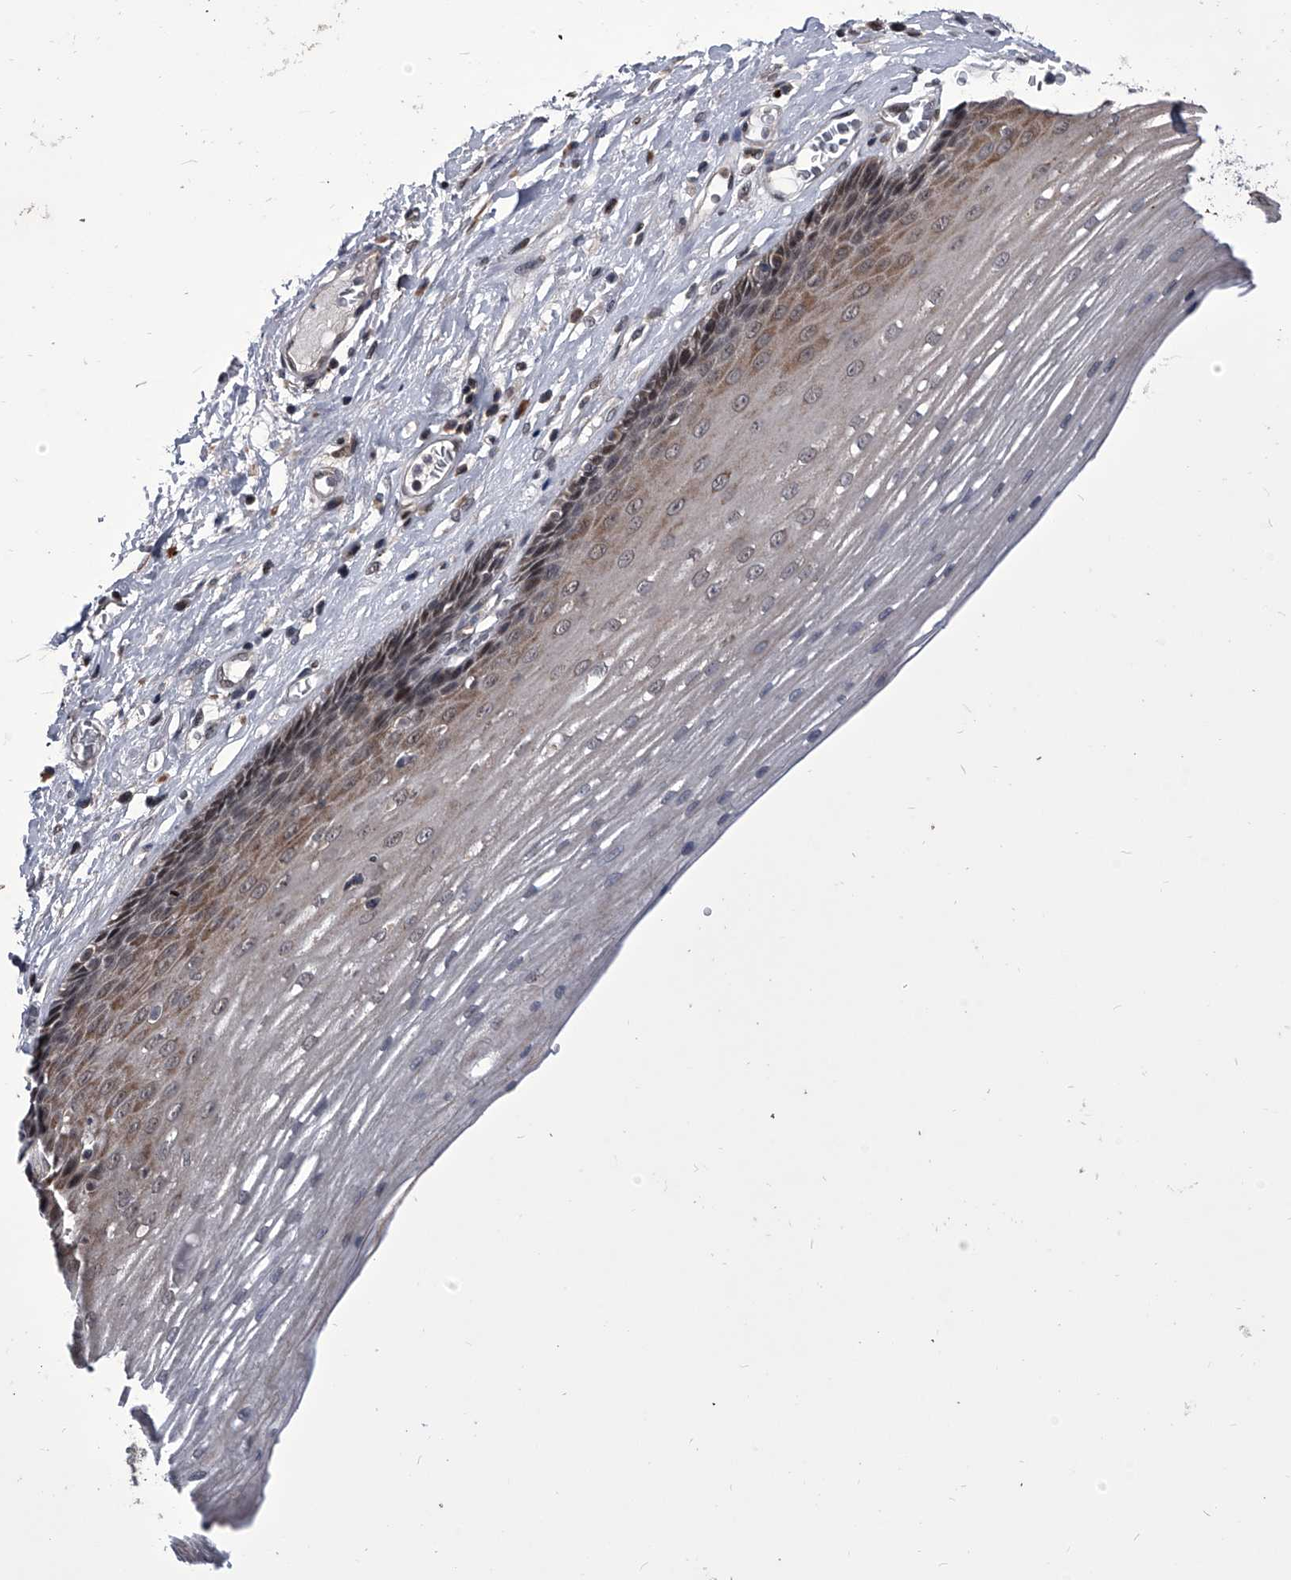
{"staining": {"intensity": "moderate", "quantity": "25%-75%", "location": "cytoplasmic/membranous,nuclear"}, "tissue": "esophagus", "cell_type": "Squamous epithelial cells", "image_type": "normal", "snomed": [{"axis": "morphology", "description": "Normal tissue, NOS"}, {"axis": "topography", "description": "Esophagus"}], "caption": "Esophagus stained with a brown dye demonstrates moderate cytoplasmic/membranous,nuclear positive expression in approximately 25%-75% of squamous epithelial cells.", "gene": "CMTR1", "patient": {"sex": "male", "age": 62}}